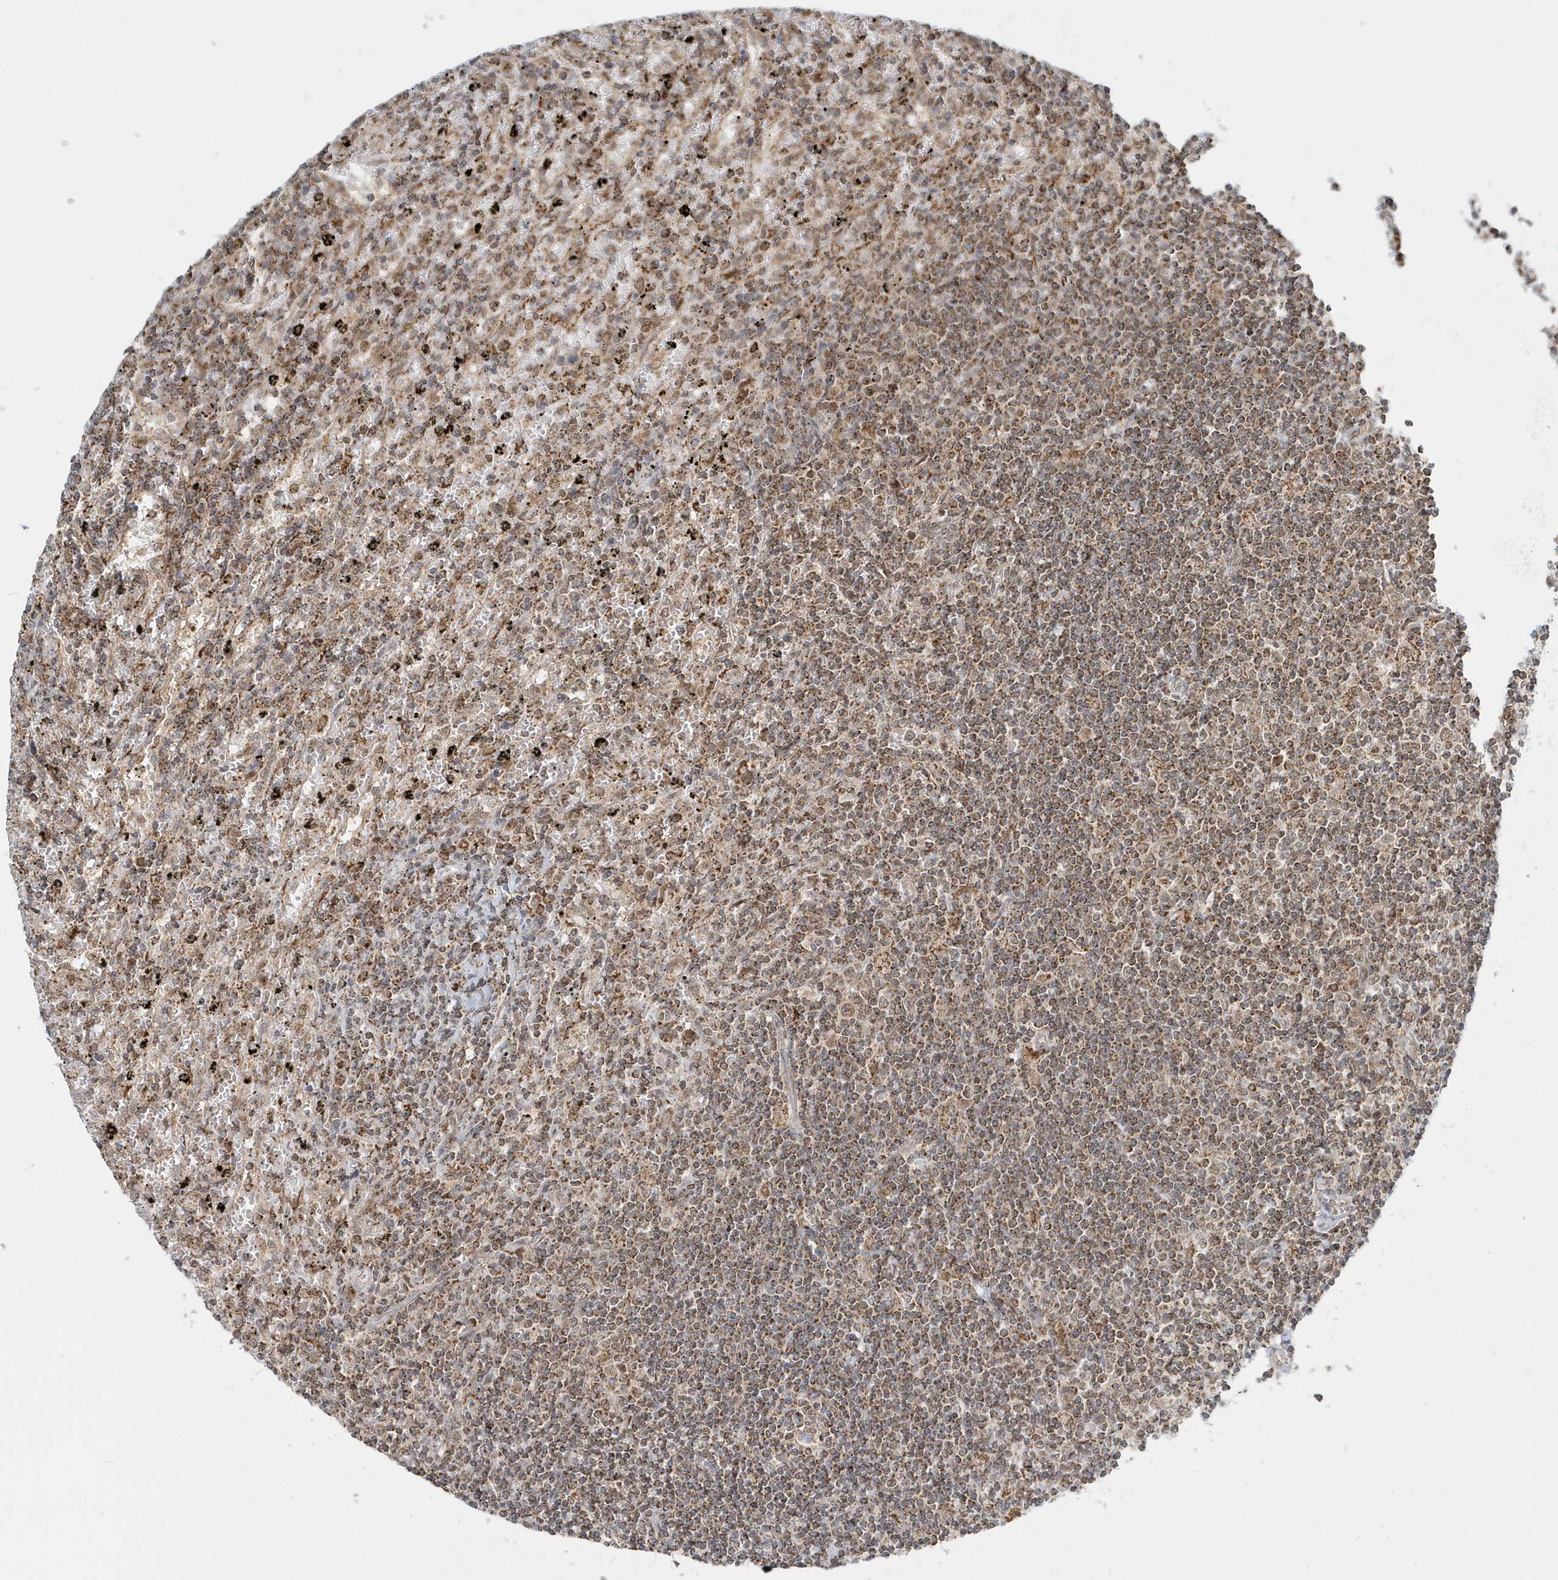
{"staining": {"intensity": "moderate", "quantity": ">75%", "location": "cytoplasmic/membranous"}, "tissue": "lymphoma", "cell_type": "Tumor cells", "image_type": "cancer", "snomed": [{"axis": "morphology", "description": "Malignant lymphoma, non-Hodgkin's type, Low grade"}, {"axis": "topography", "description": "Spleen"}], "caption": "Lymphoma was stained to show a protein in brown. There is medium levels of moderate cytoplasmic/membranous expression in about >75% of tumor cells.", "gene": "PSMD6", "patient": {"sex": "male", "age": 76}}